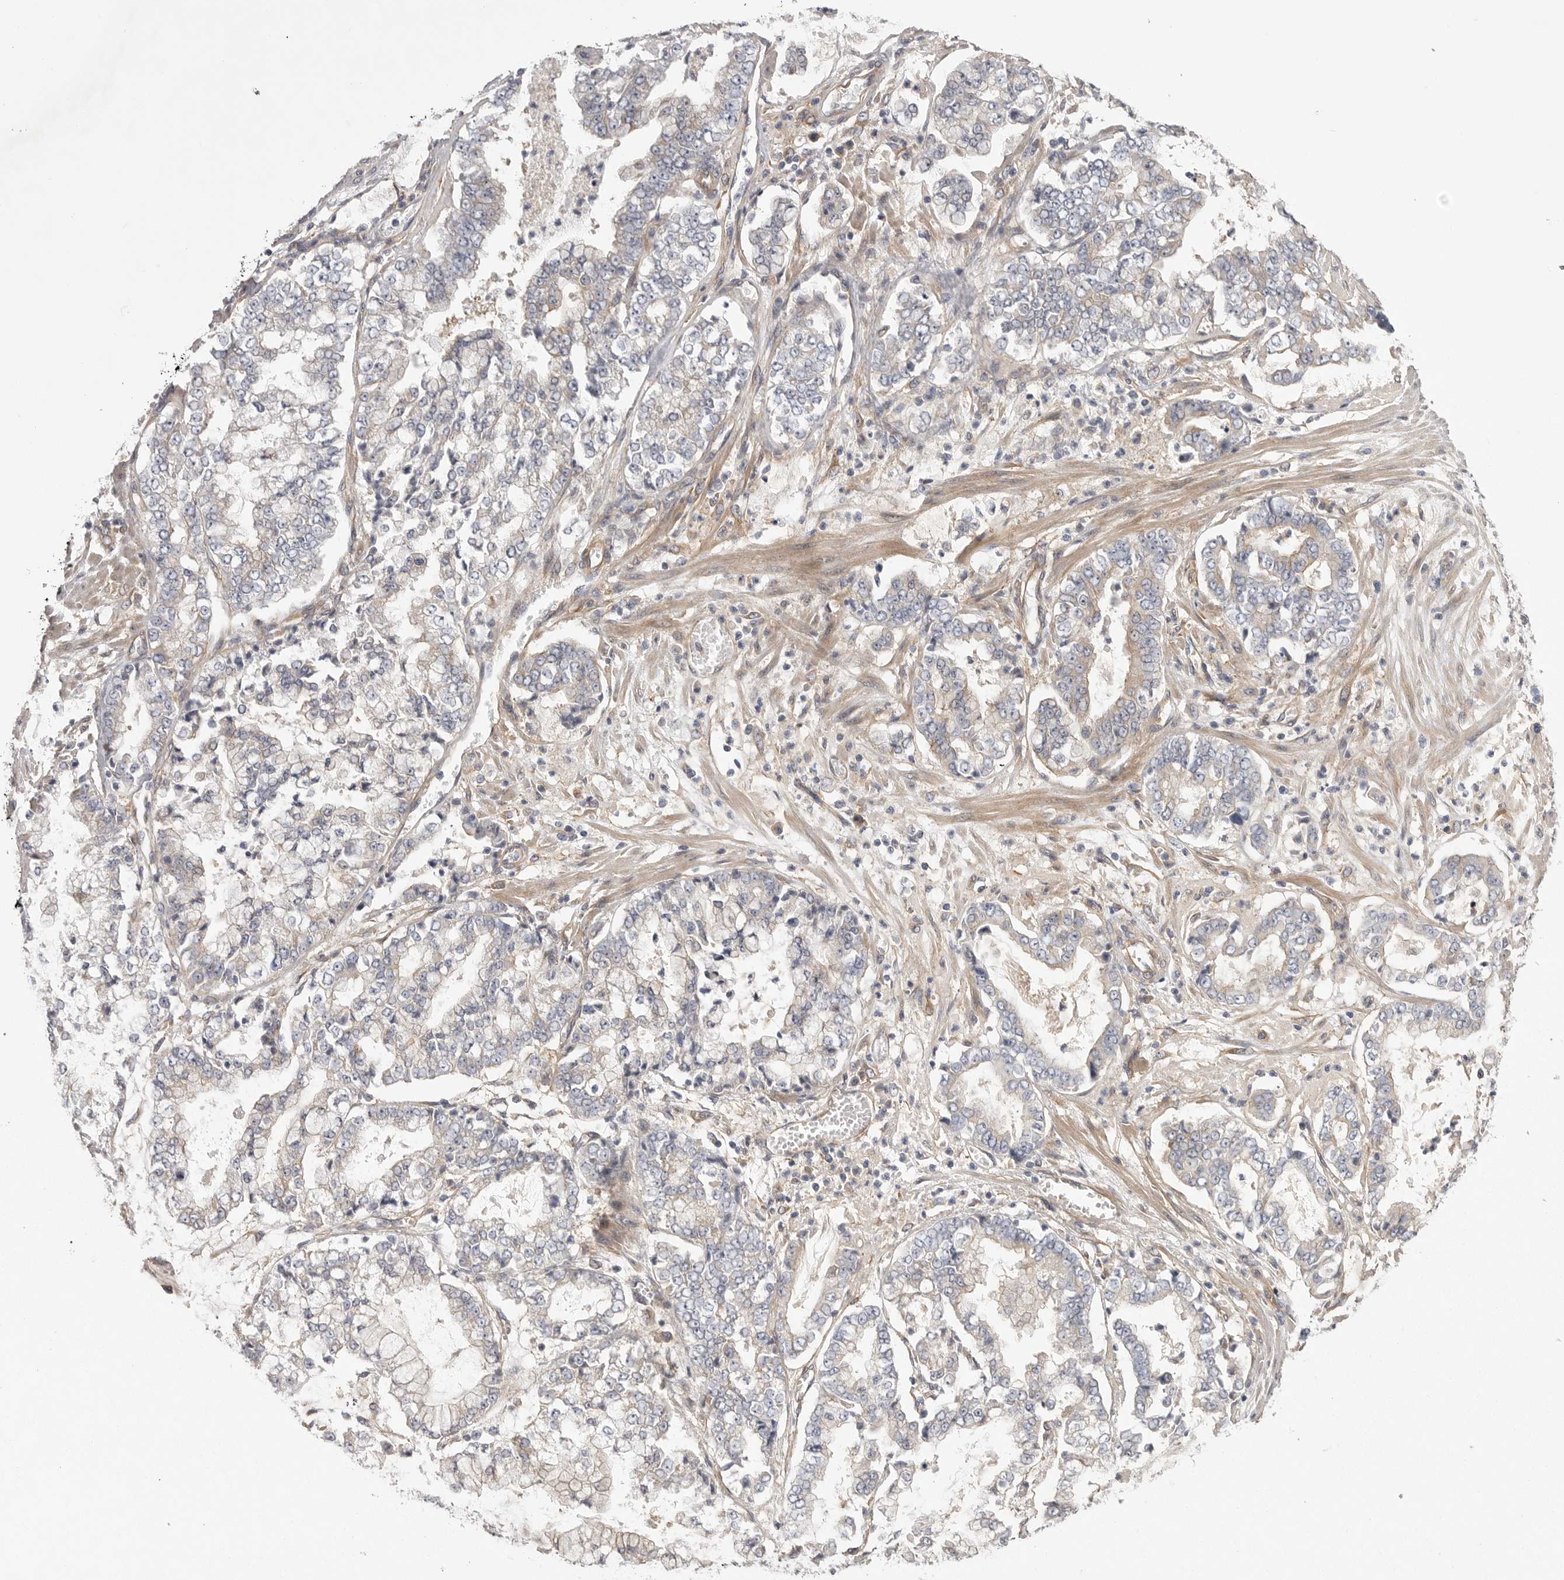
{"staining": {"intensity": "negative", "quantity": "none", "location": "none"}, "tissue": "stomach cancer", "cell_type": "Tumor cells", "image_type": "cancer", "snomed": [{"axis": "morphology", "description": "Adenocarcinoma, NOS"}, {"axis": "topography", "description": "Stomach"}], "caption": "Photomicrograph shows no protein expression in tumor cells of stomach cancer (adenocarcinoma) tissue.", "gene": "OSBPL9", "patient": {"sex": "male", "age": 76}}